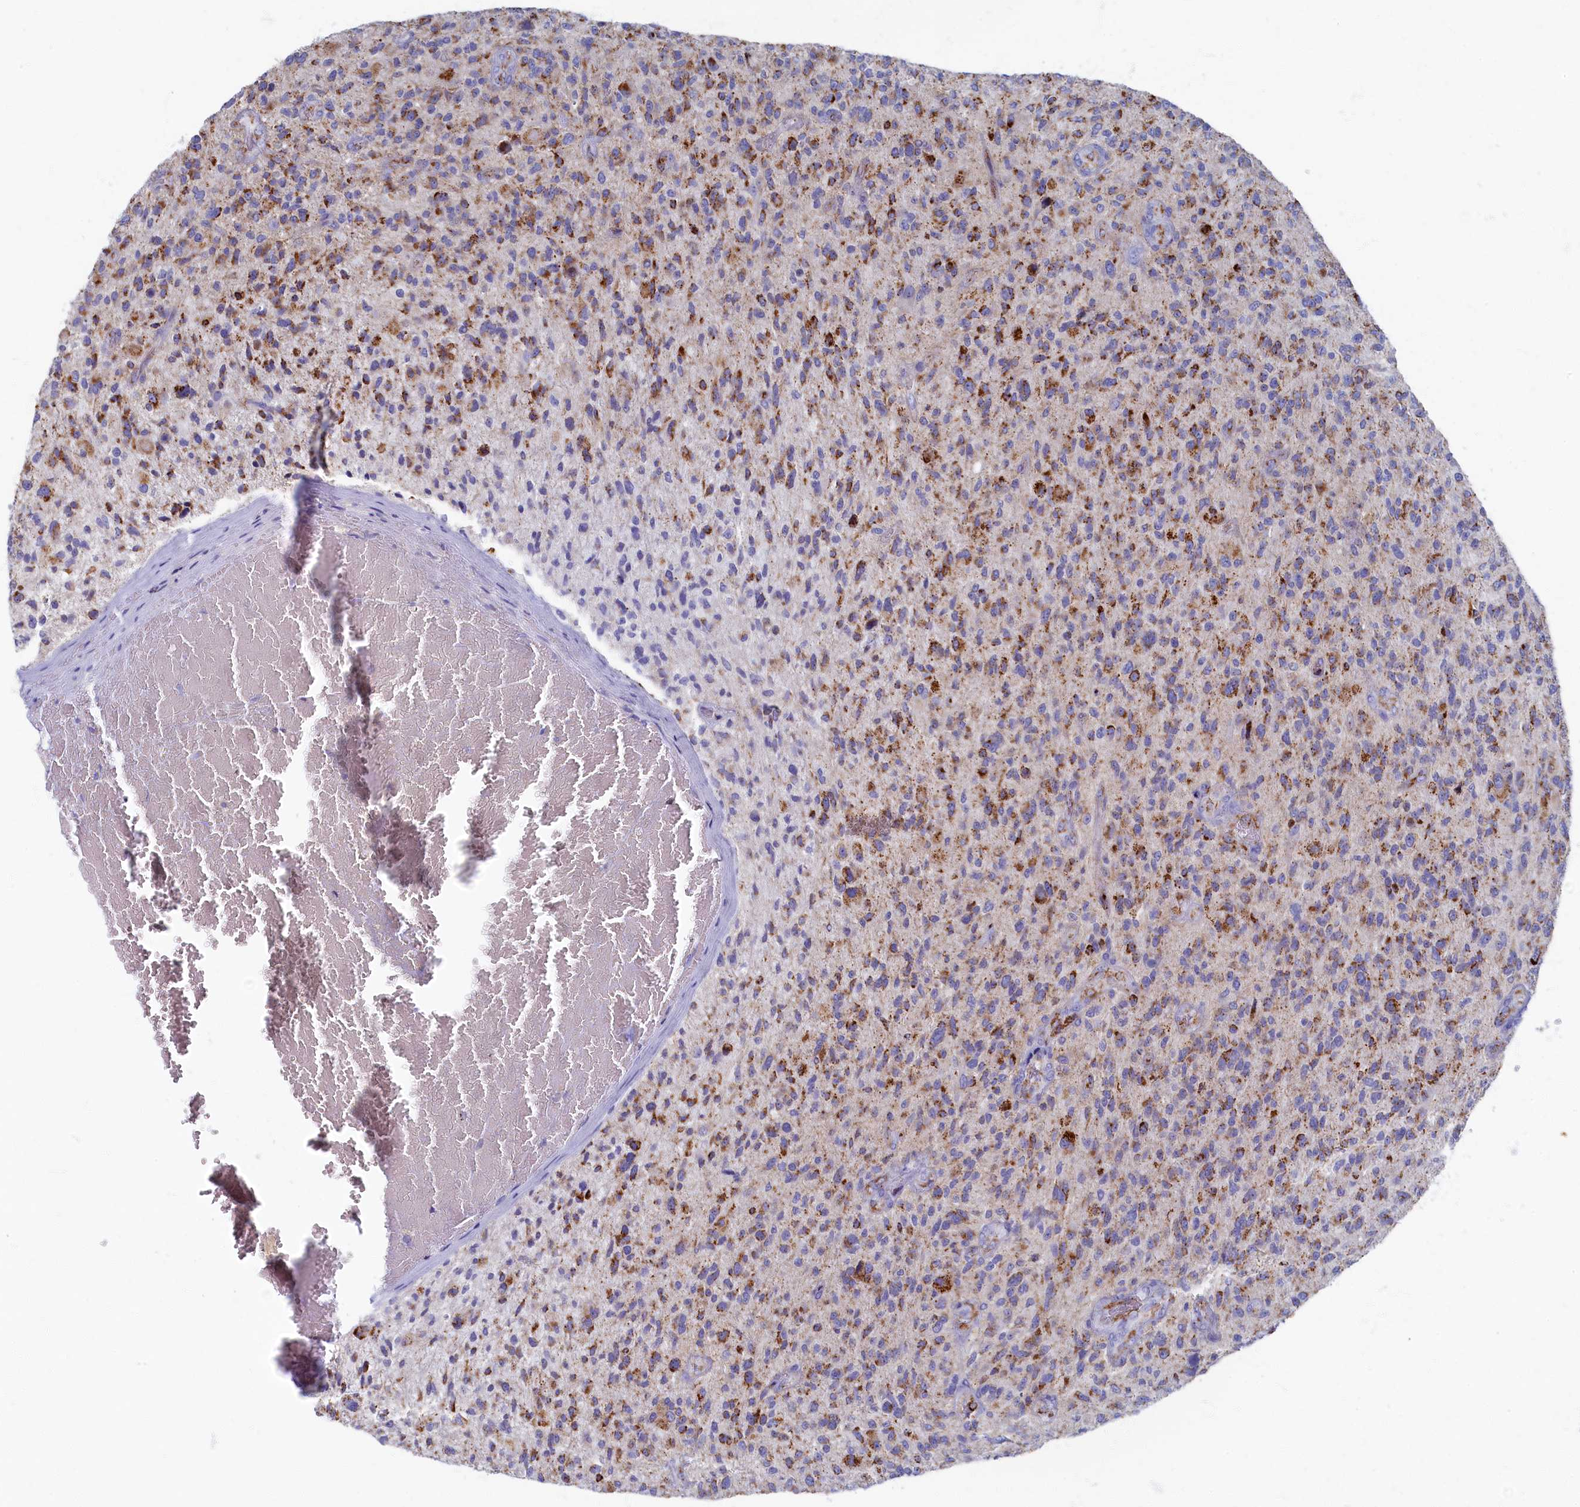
{"staining": {"intensity": "moderate", "quantity": "25%-75%", "location": "cytoplasmic/membranous"}, "tissue": "glioma", "cell_type": "Tumor cells", "image_type": "cancer", "snomed": [{"axis": "morphology", "description": "Glioma, malignant, High grade"}, {"axis": "topography", "description": "Brain"}], "caption": "A medium amount of moderate cytoplasmic/membranous expression is seen in approximately 25%-75% of tumor cells in glioma tissue.", "gene": "OCIAD2", "patient": {"sex": "male", "age": 47}}